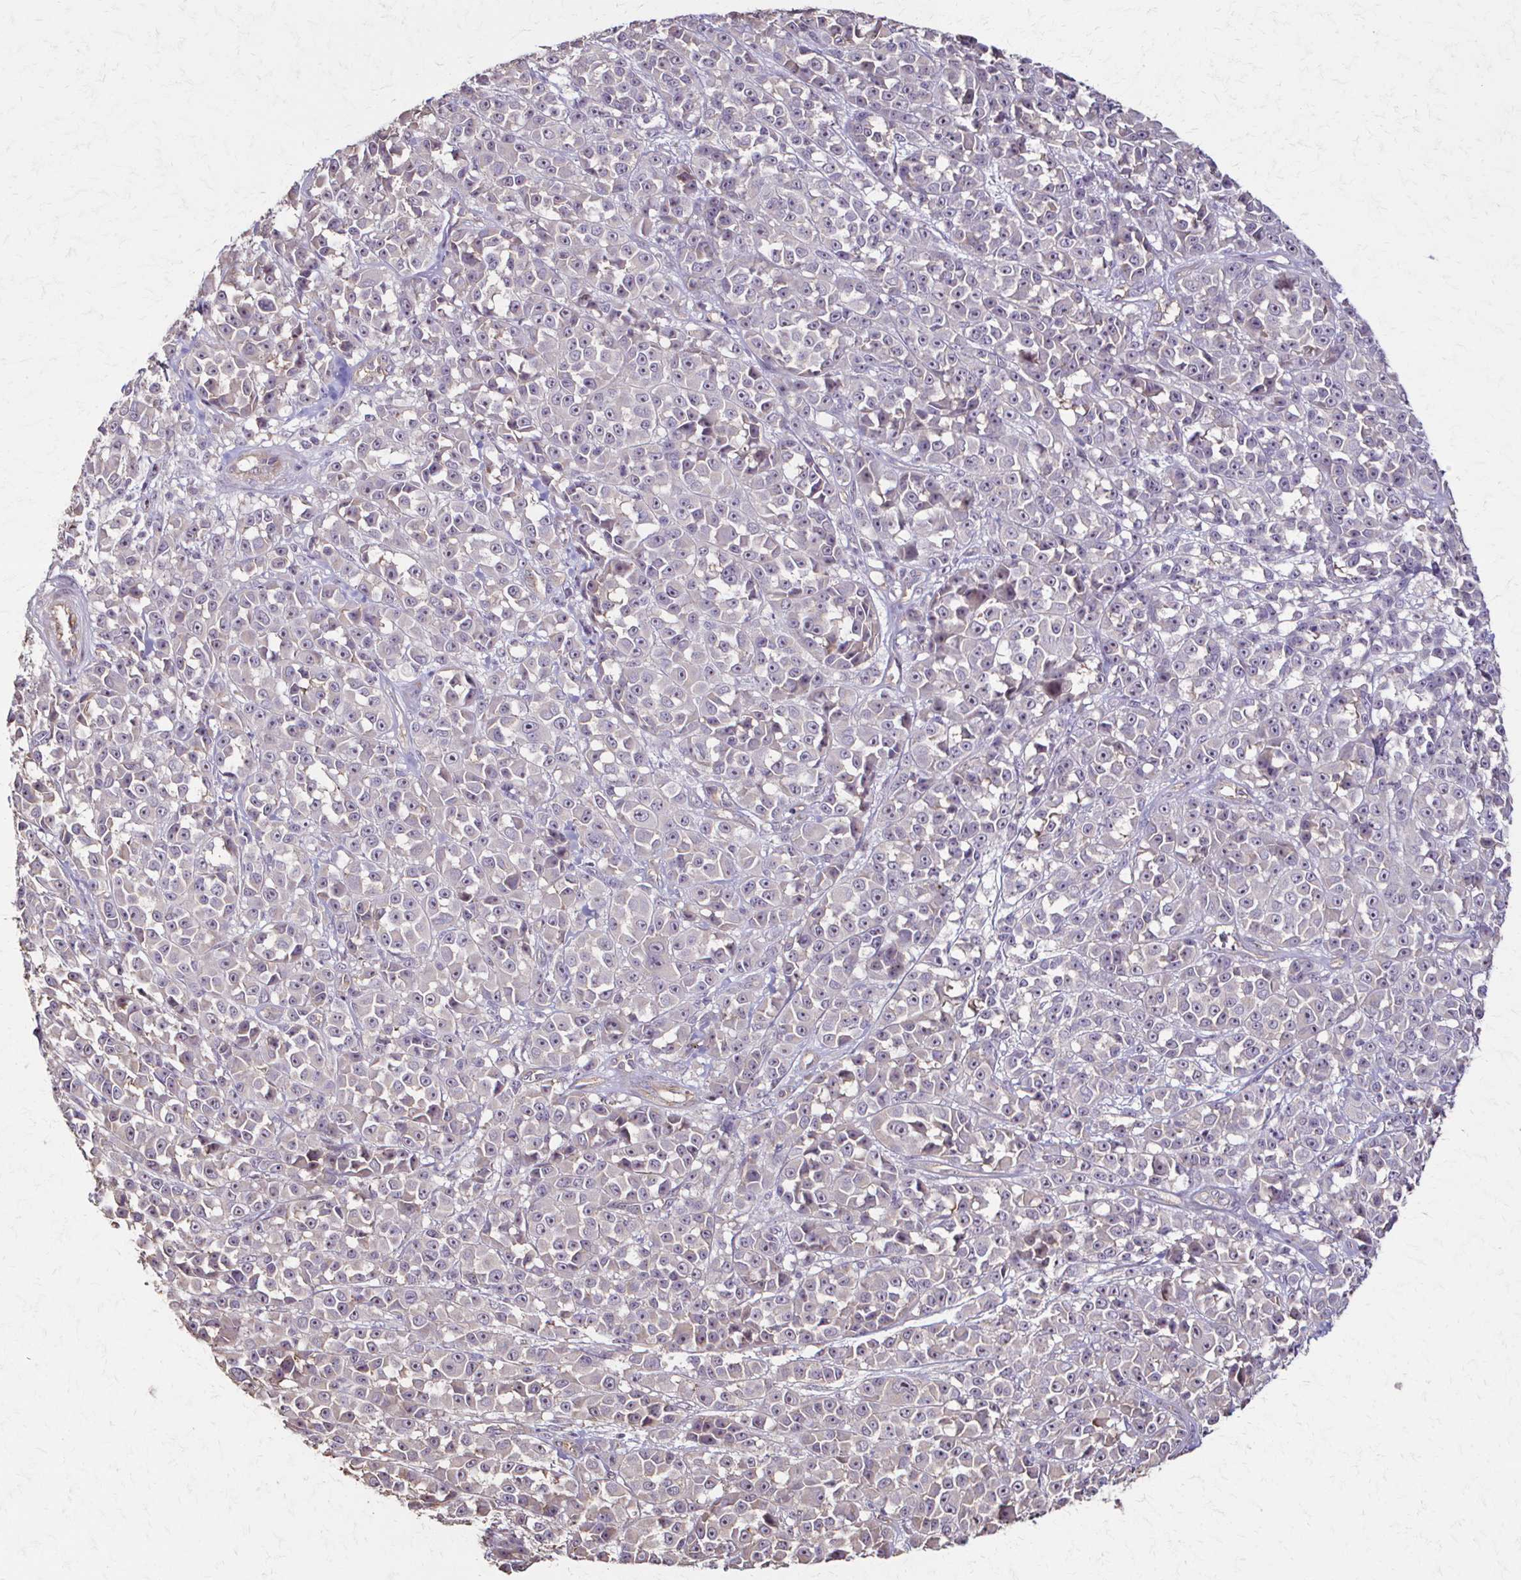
{"staining": {"intensity": "negative", "quantity": "none", "location": "none"}, "tissue": "melanoma", "cell_type": "Tumor cells", "image_type": "cancer", "snomed": [{"axis": "morphology", "description": "Malignant melanoma, NOS"}, {"axis": "topography", "description": "Skin"}, {"axis": "topography", "description": "Skin of back"}], "caption": "DAB immunohistochemical staining of human melanoma demonstrates no significant staining in tumor cells.", "gene": "IL18BP", "patient": {"sex": "male", "age": 91}}